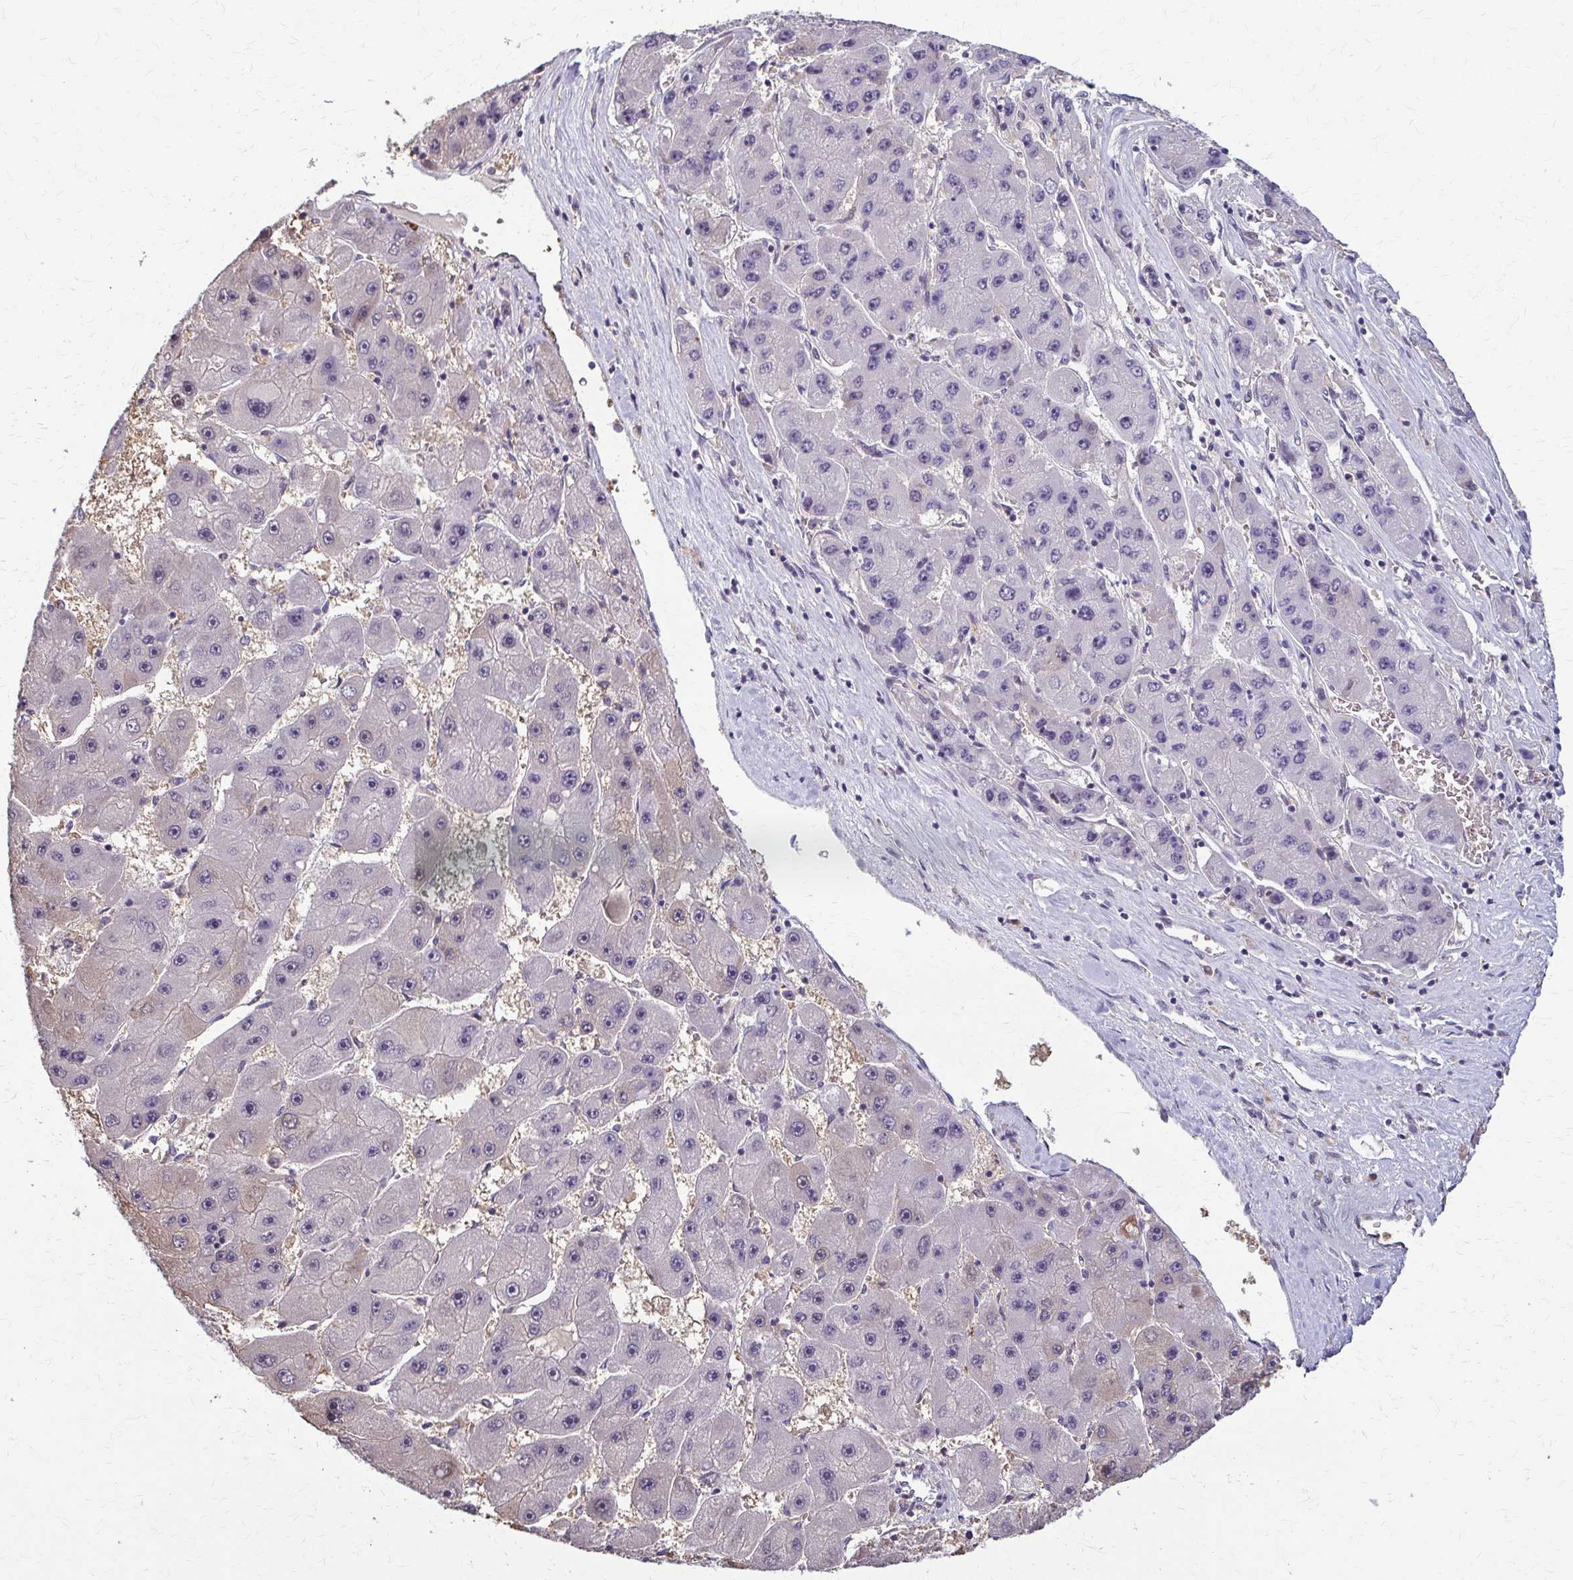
{"staining": {"intensity": "negative", "quantity": "none", "location": "none"}, "tissue": "liver cancer", "cell_type": "Tumor cells", "image_type": "cancer", "snomed": [{"axis": "morphology", "description": "Carcinoma, Hepatocellular, NOS"}, {"axis": "topography", "description": "Liver"}], "caption": "Tumor cells are negative for protein expression in human liver hepatocellular carcinoma.", "gene": "ZNF34", "patient": {"sex": "female", "age": 61}}